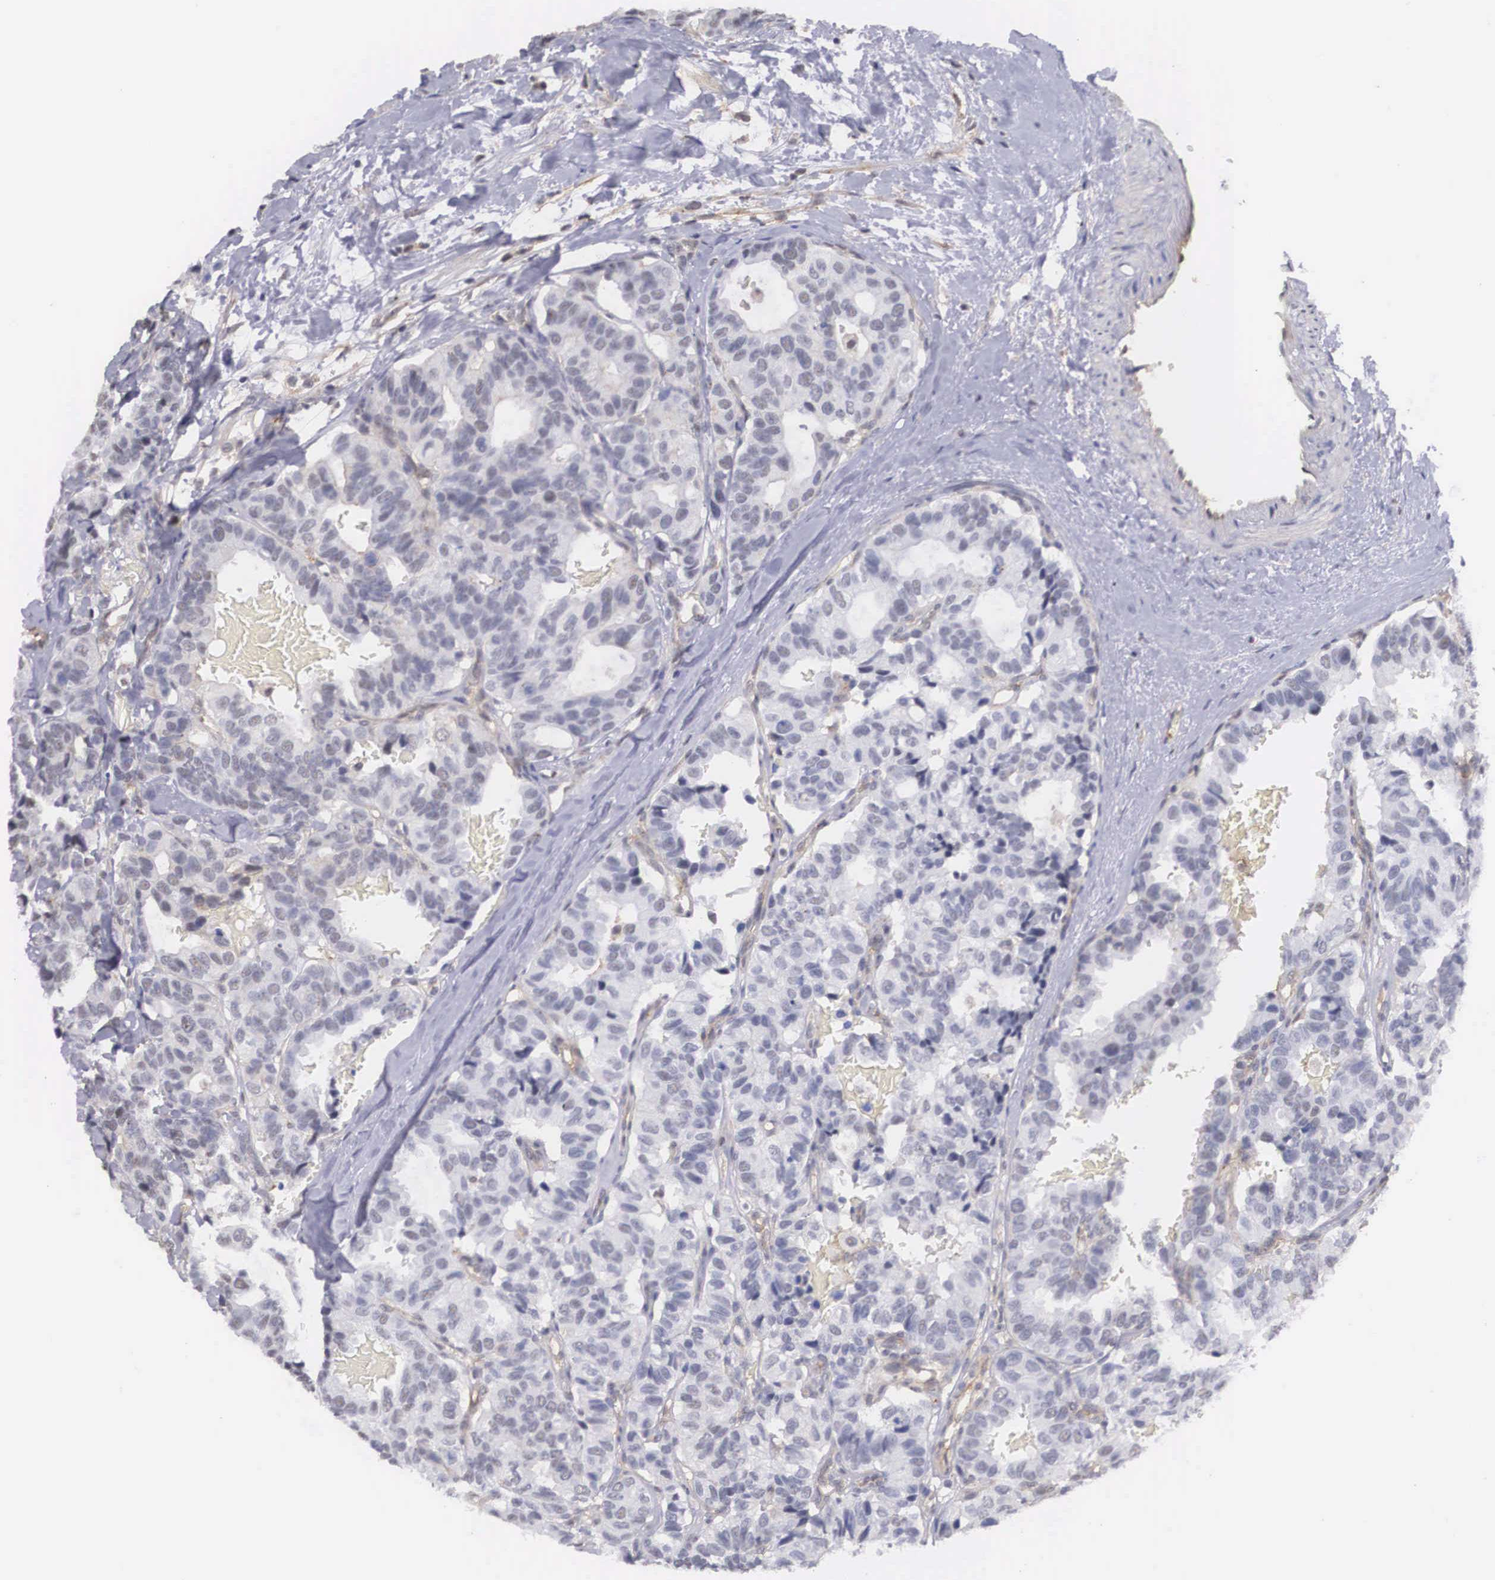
{"staining": {"intensity": "weak", "quantity": "<25%", "location": "nuclear"}, "tissue": "breast cancer", "cell_type": "Tumor cells", "image_type": "cancer", "snomed": [{"axis": "morphology", "description": "Duct carcinoma"}, {"axis": "topography", "description": "Breast"}], "caption": "This image is of invasive ductal carcinoma (breast) stained with immunohistochemistry (IHC) to label a protein in brown with the nuclei are counter-stained blue. There is no staining in tumor cells.", "gene": "NR4A2", "patient": {"sex": "female", "age": 69}}